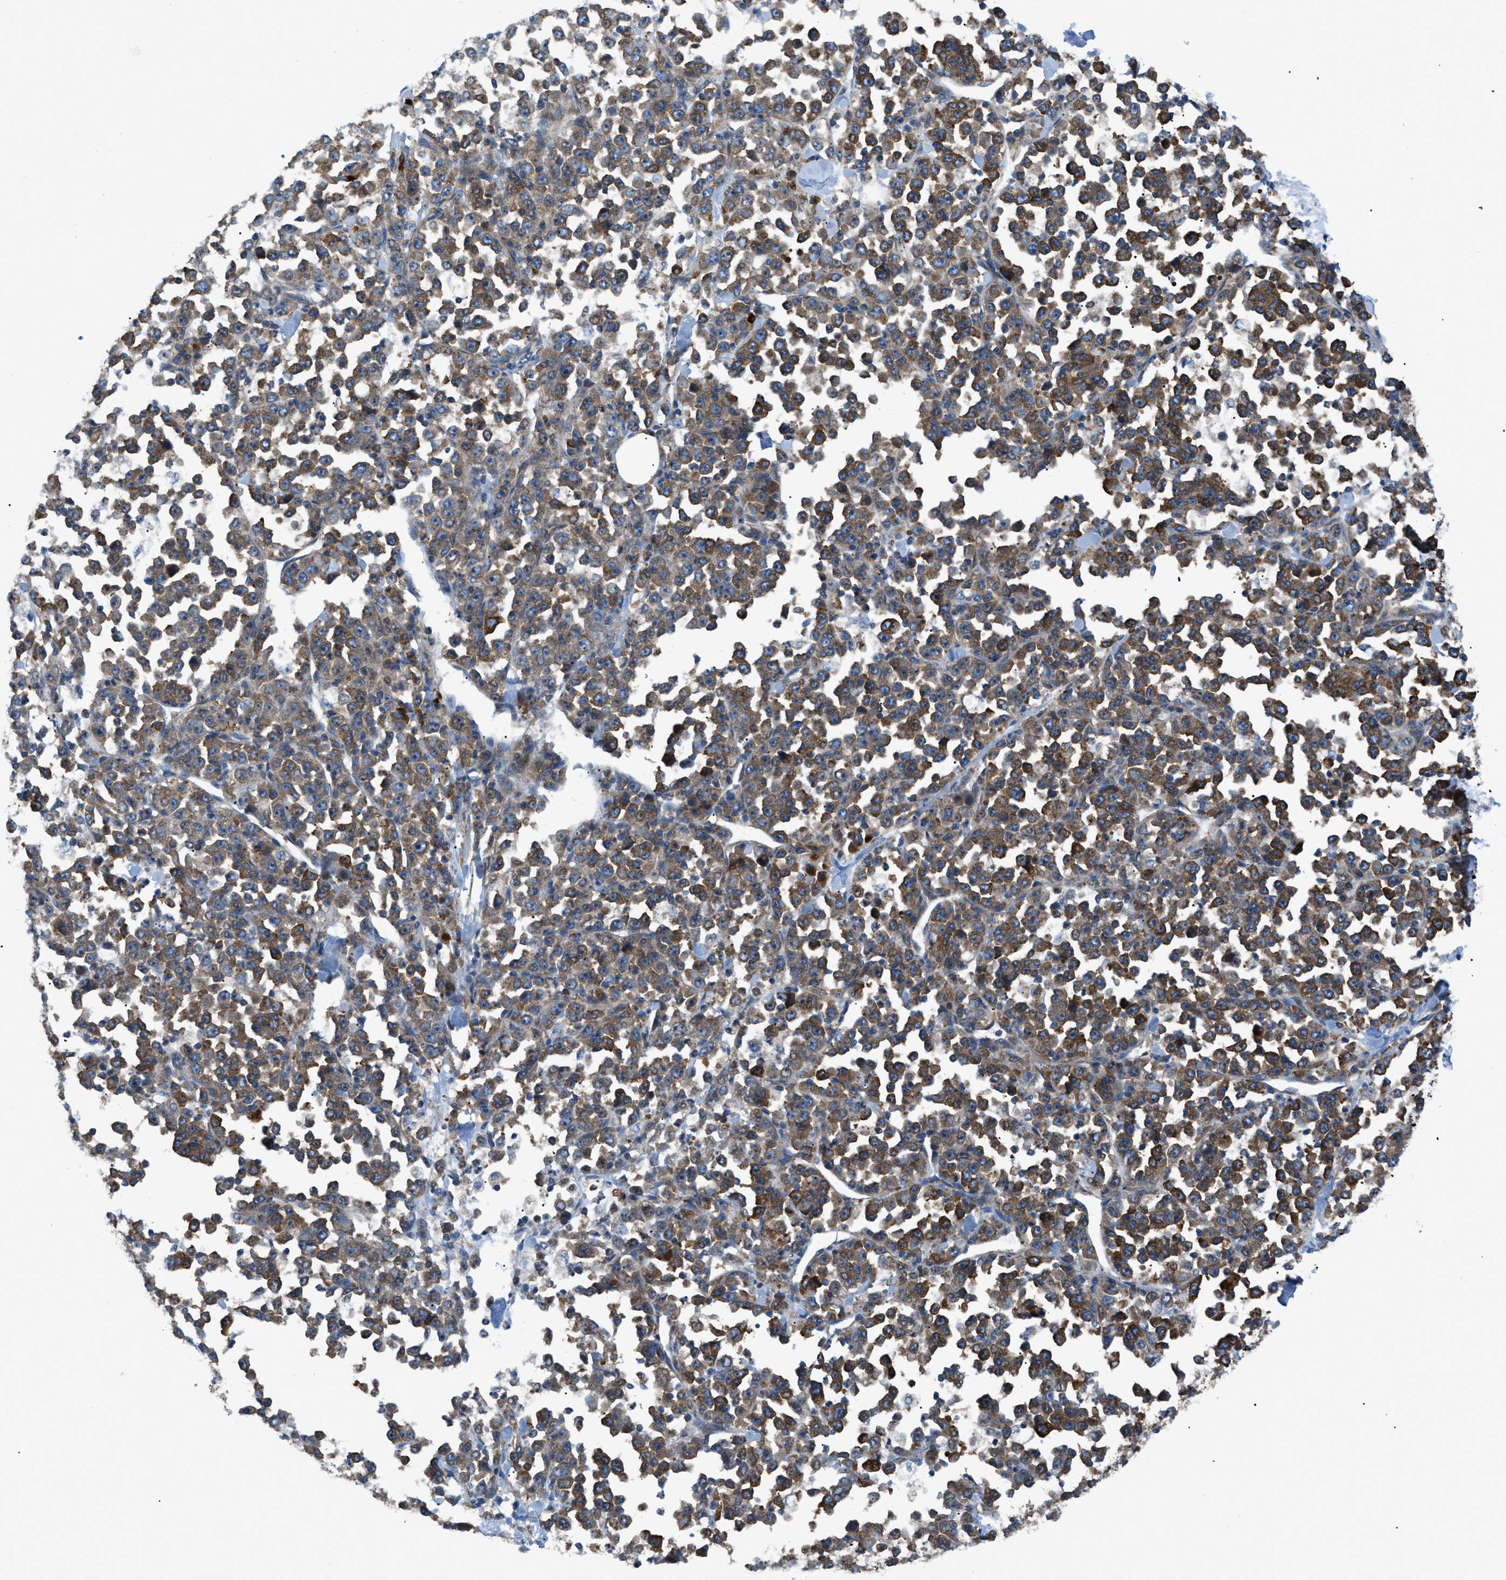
{"staining": {"intensity": "moderate", "quantity": ">75%", "location": "cytoplasmic/membranous"}, "tissue": "stomach cancer", "cell_type": "Tumor cells", "image_type": "cancer", "snomed": [{"axis": "morphology", "description": "Normal tissue, NOS"}, {"axis": "morphology", "description": "Adenocarcinoma, NOS"}, {"axis": "topography", "description": "Stomach, upper"}, {"axis": "topography", "description": "Stomach"}], "caption": "Tumor cells exhibit moderate cytoplasmic/membranous staining in about >75% of cells in adenocarcinoma (stomach).", "gene": "ATP2A3", "patient": {"sex": "male", "age": 59}}